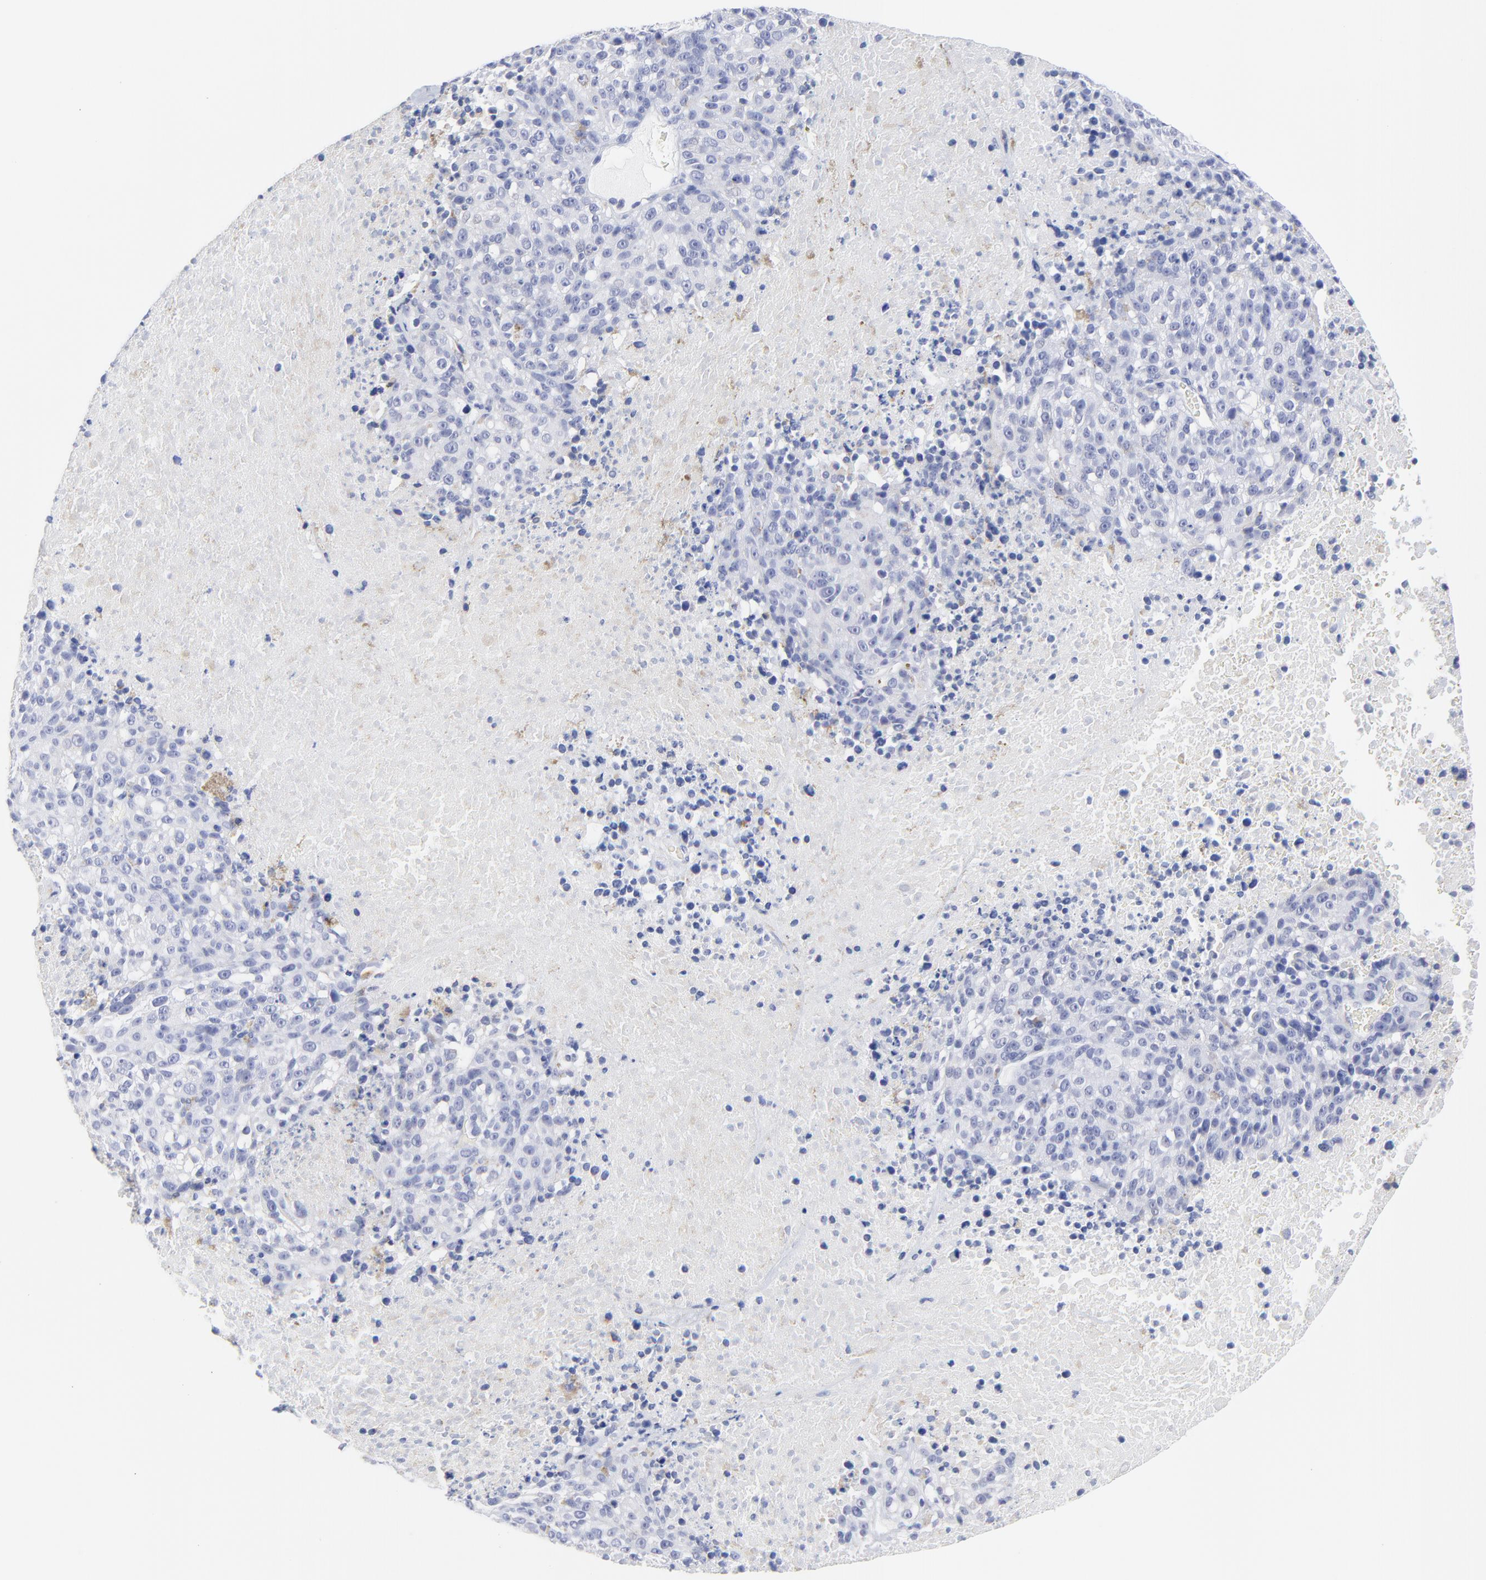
{"staining": {"intensity": "negative", "quantity": "none", "location": "none"}, "tissue": "melanoma", "cell_type": "Tumor cells", "image_type": "cancer", "snomed": [{"axis": "morphology", "description": "Malignant melanoma, Metastatic site"}, {"axis": "topography", "description": "Cerebral cortex"}], "caption": "This is an immunohistochemistry (IHC) micrograph of human melanoma. There is no expression in tumor cells.", "gene": "DUSP9", "patient": {"sex": "female", "age": 52}}